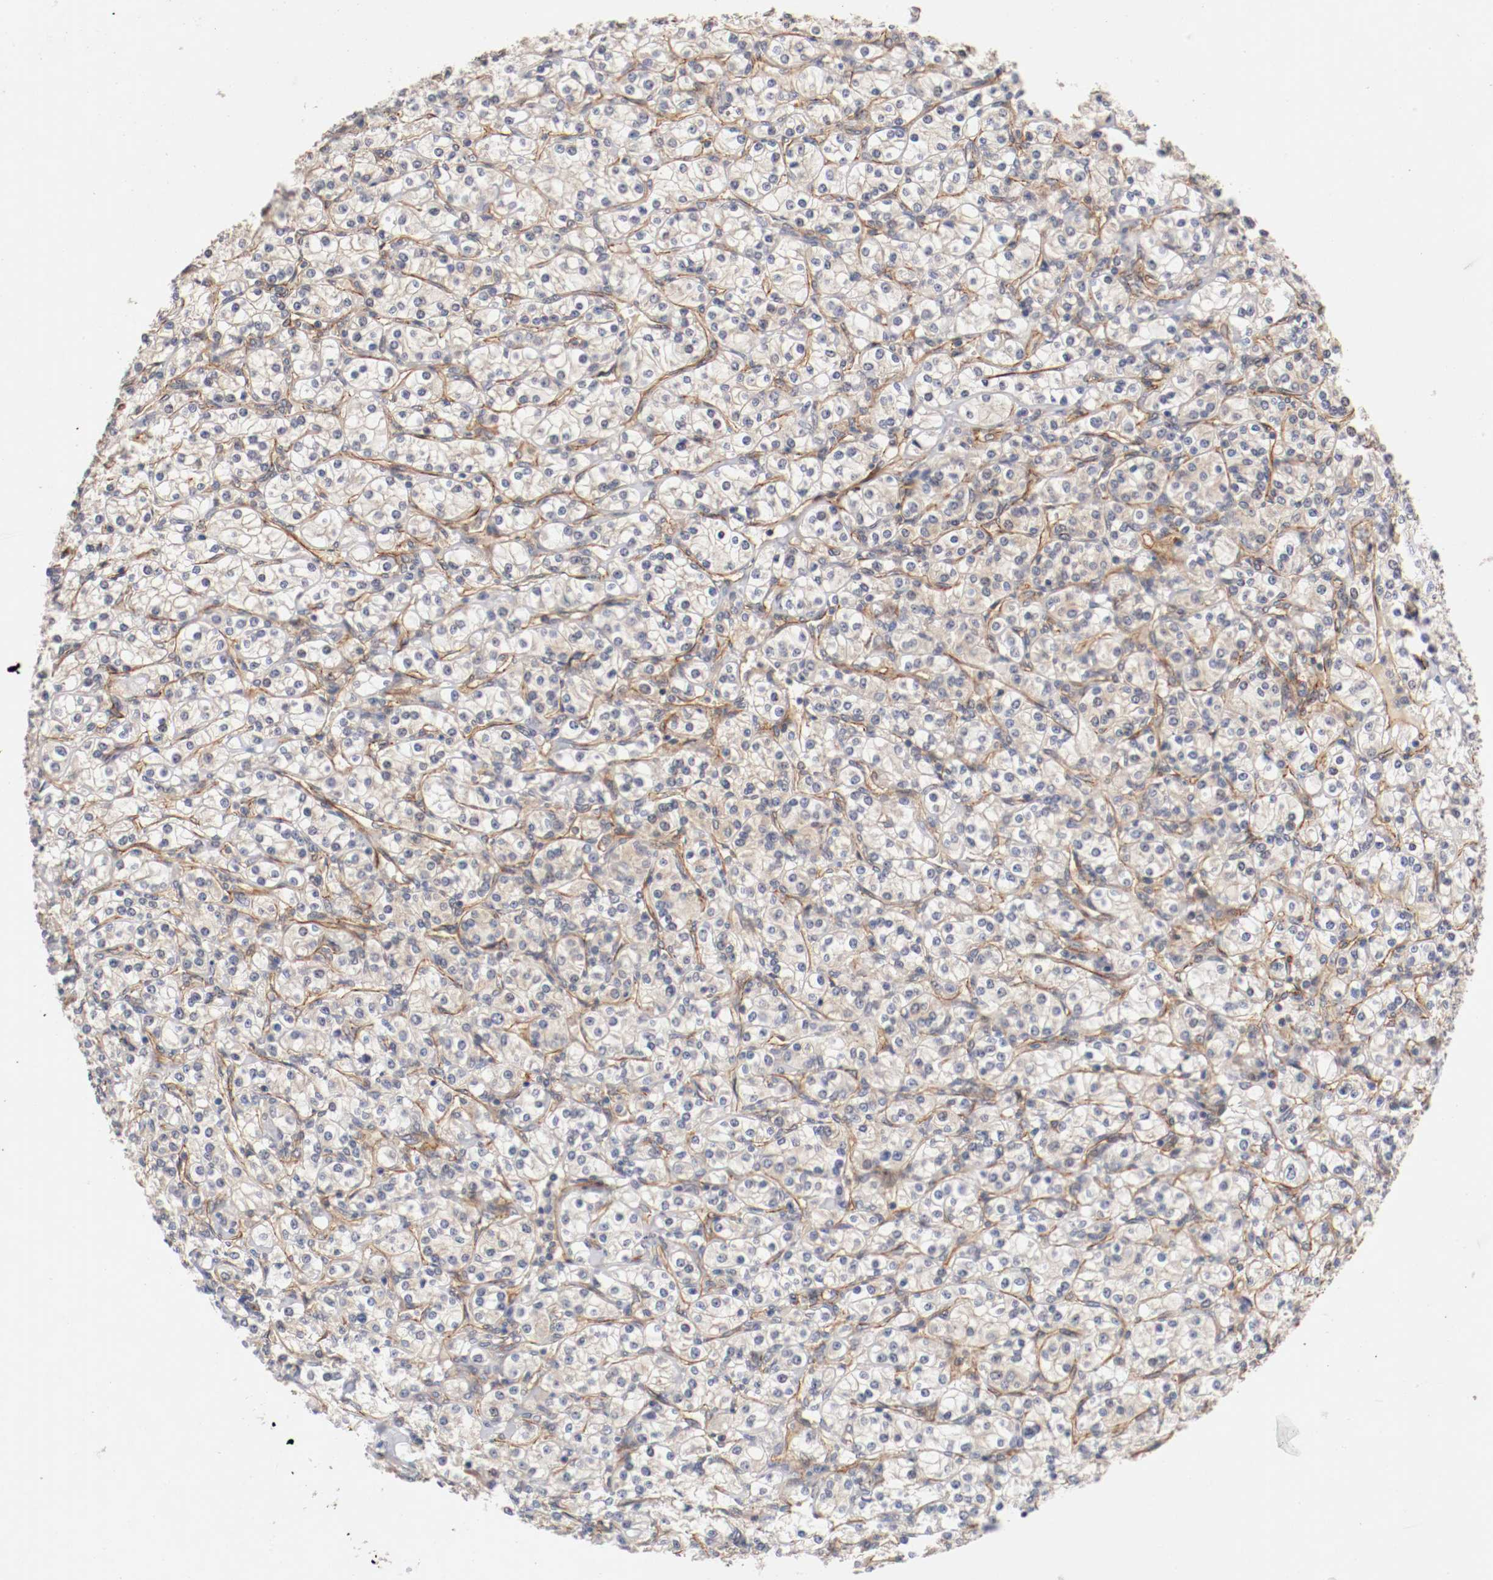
{"staining": {"intensity": "weak", "quantity": "25%-75%", "location": "cytoplasmic/membranous"}, "tissue": "renal cancer", "cell_type": "Tumor cells", "image_type": "cancer", "snomed": [{"axis": "morphology", "description": "Adenocarcinoma, NOS"}, {"axis": "topography", "description": "Kidney"}], "caption": "DAB immunohistochemical staining of human renal cancer displays weak cytoplasmic/membranous protein staining in about 25%-75% of tumor cells. (brown staining indicates protein expression, while blue staining denotes nuclei).", "gene": "TYK2", "patient": {"sex": "male", "age": 77}}